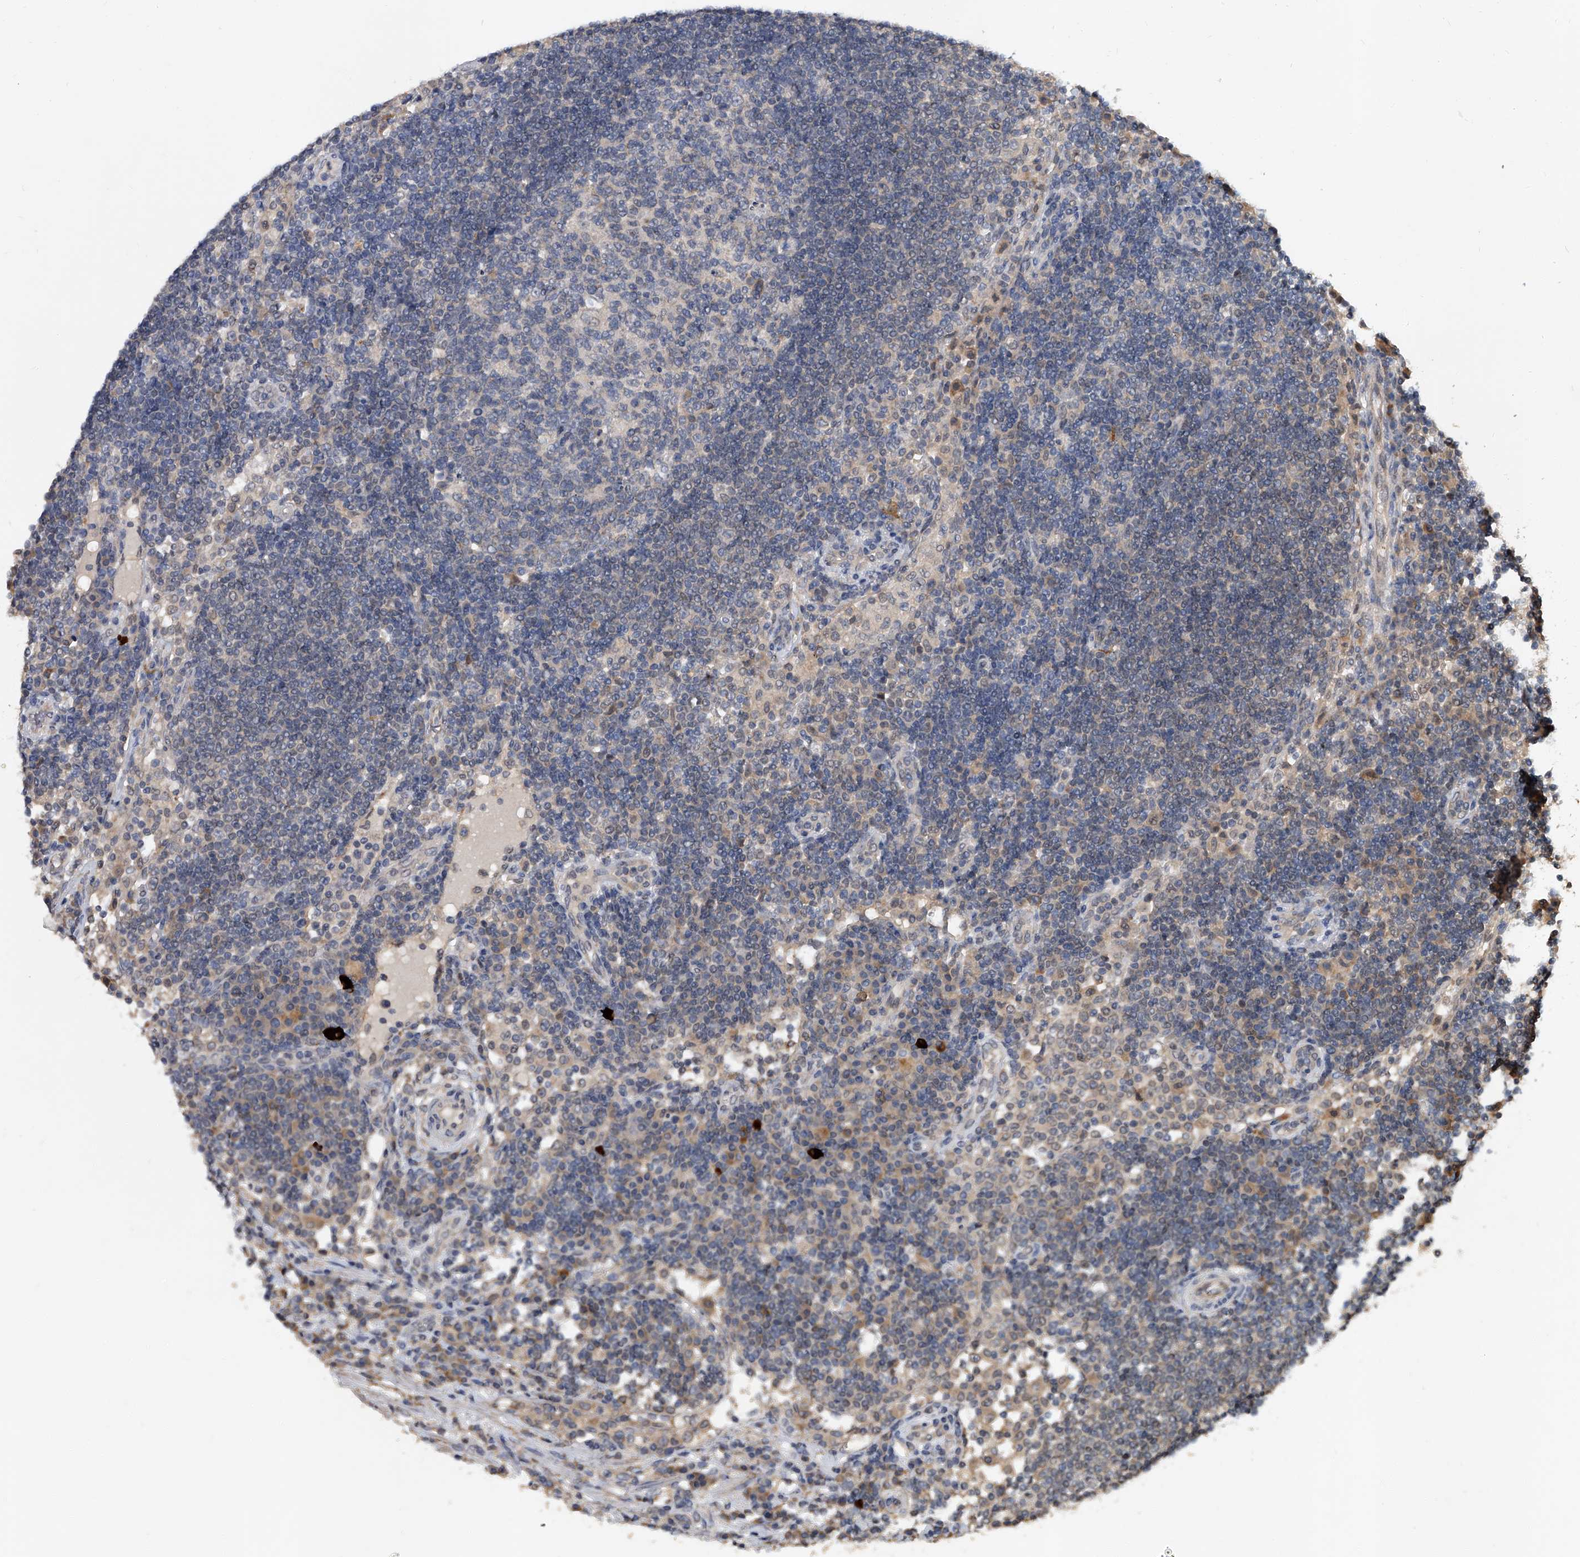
{"staining": {"intensity": "negative", "quantity": "none", "location": "none"}, "tissue": "lymph node", "cell_type": "Germinal center cells", "image_type": "normal", "snomed": [{"axis": "morphology", "description": "Normal tissue, NOS"}, {"axis": "topography", "description": "Lymph node"}], "caption": "IHC image of normal human lymph node stained for a protein (brown), which exhibits no positivity in germinal center cells.", "gene": "JAG2", "patient": {"sex": "female", "age": 53}}